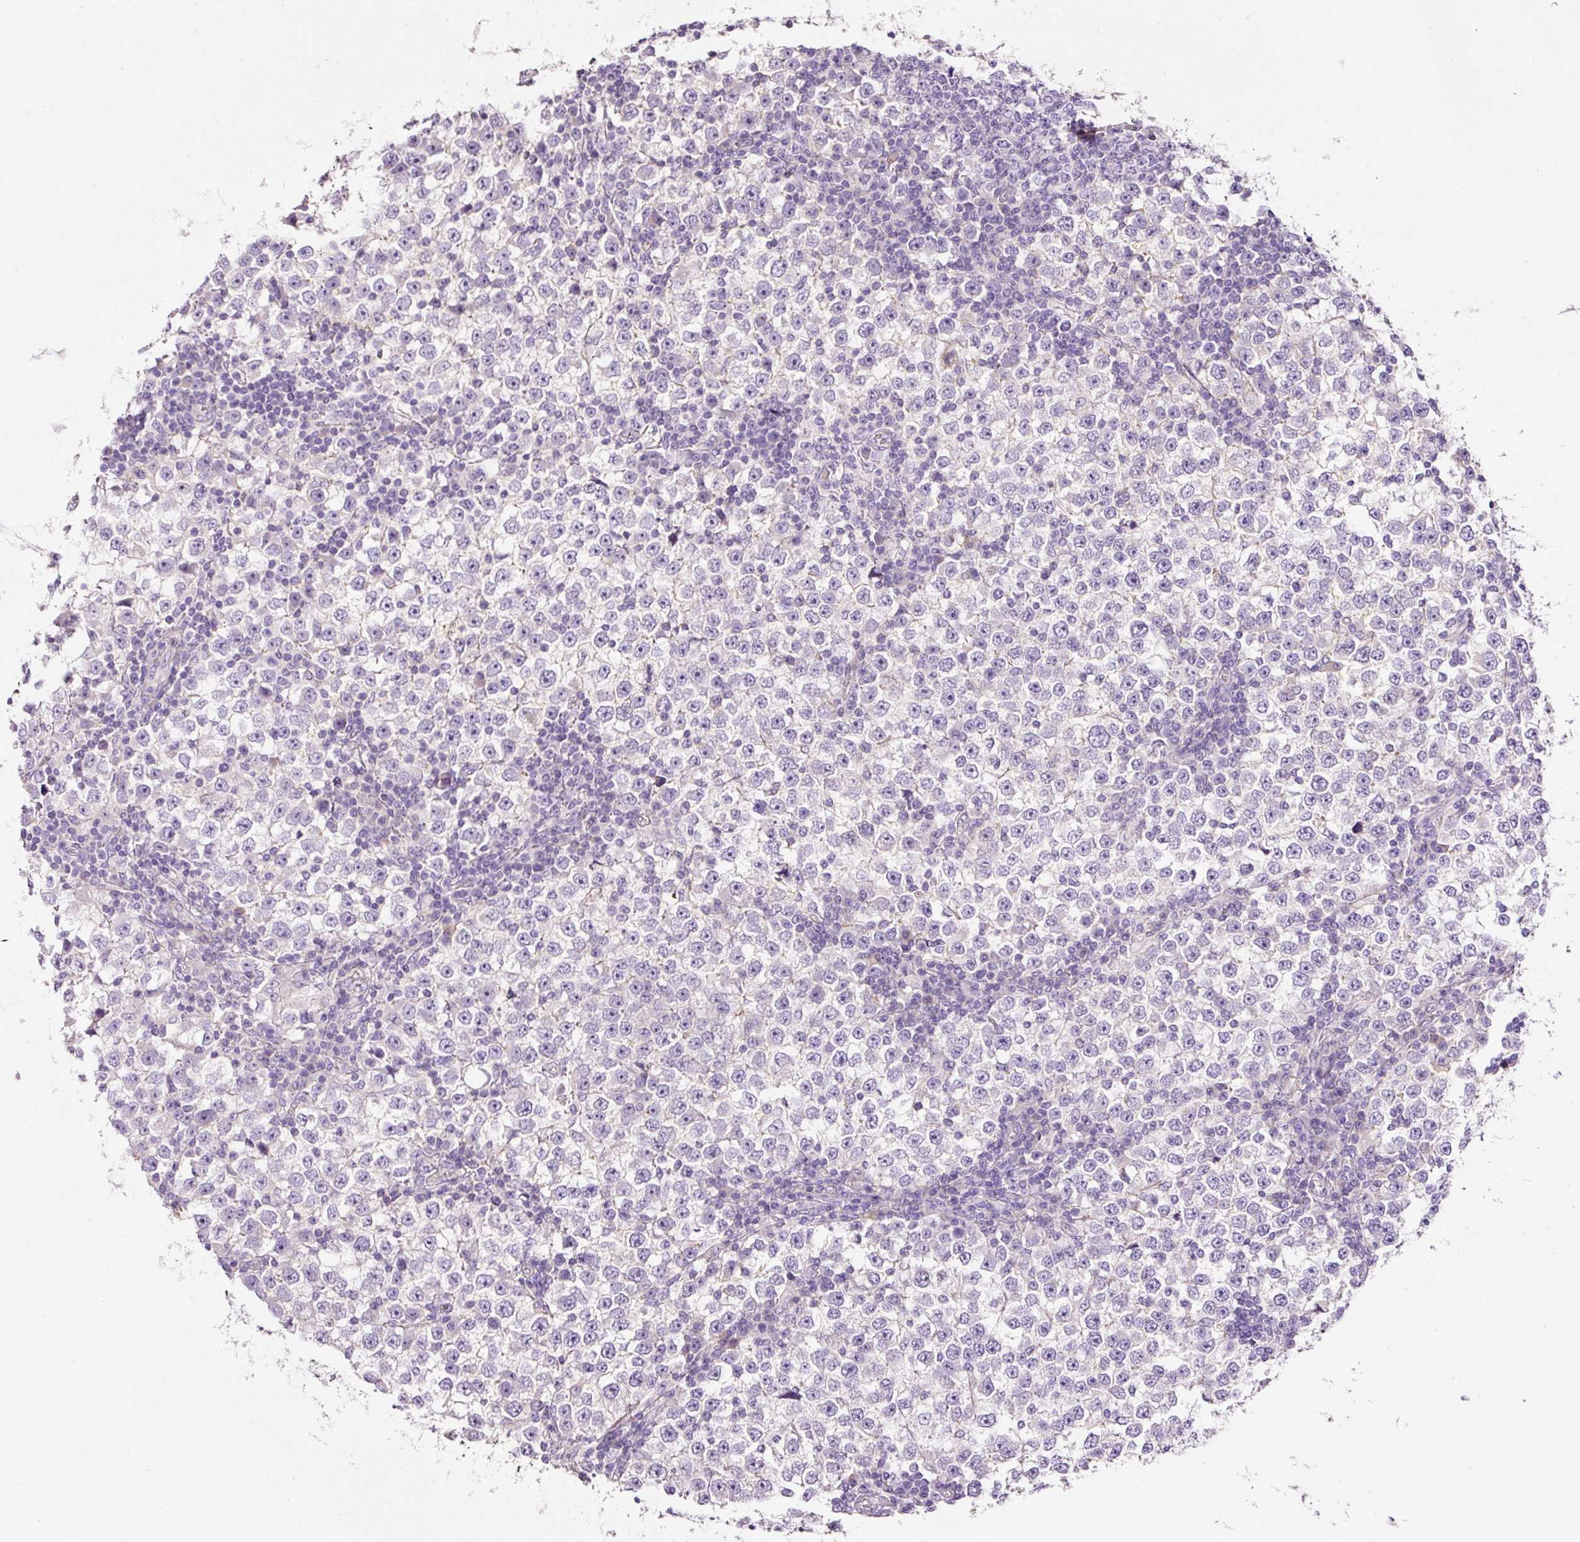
{"staining": {"intensity": "negative", "quantity": "none", "location": "none"}, "tissue": "testis cancer", "cell_type": "Tumor cells", "image_type": "cancer", "snomed": [{"axis": "morphology", "description": "Seminoma, NOS"}, {"axis": "topography", "description": "Testis"}], "caption": "Image shows no protein staining in tumor cells of seminoma (testis) tissue.", "gene": "SOS2", "patient": {"sex": "male", "age": 65}}